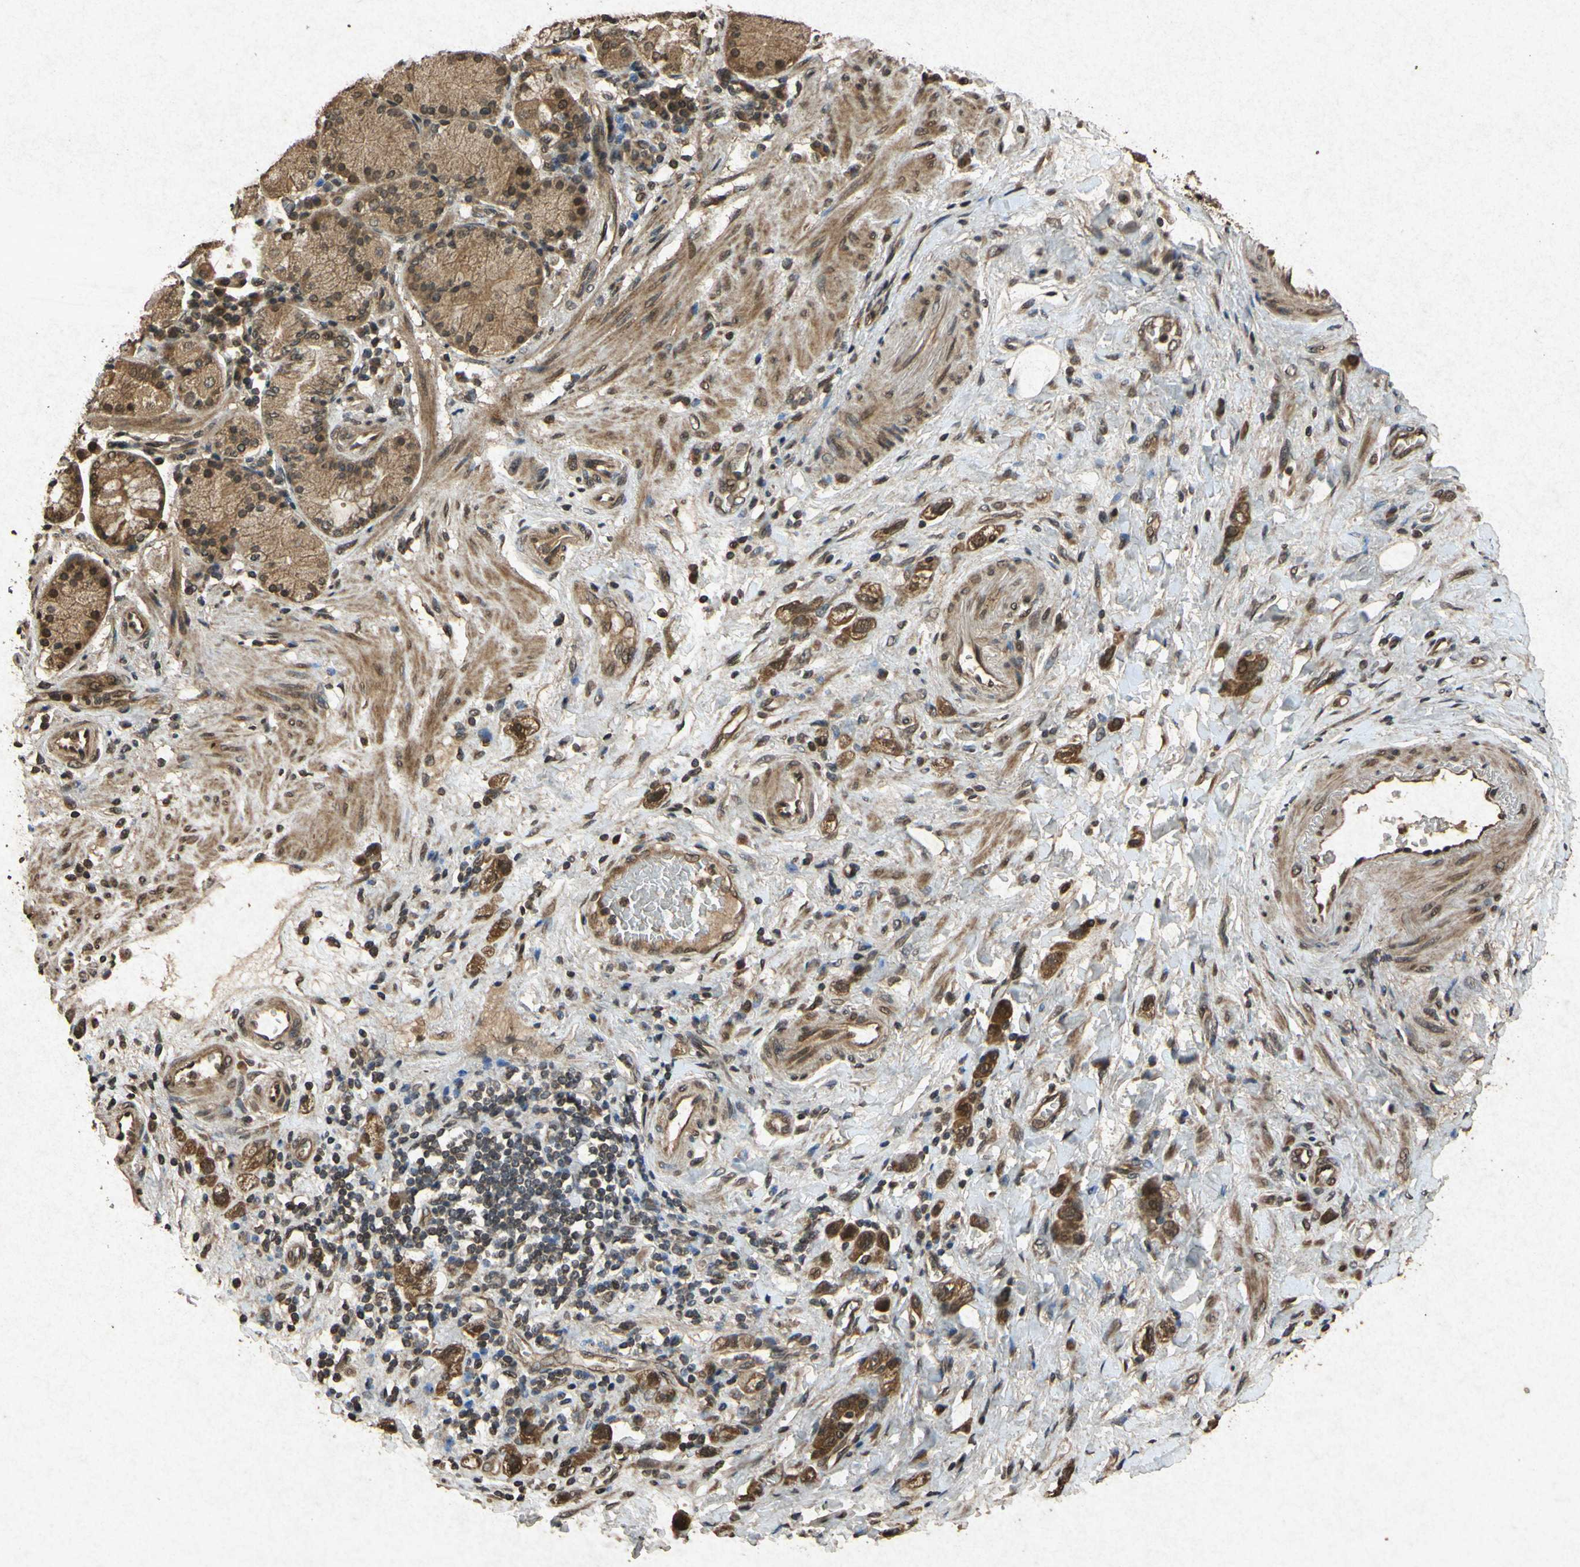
{"staining": {"intensity": "strong", "quantity": ">75%", "location": "cytoplasmic/membranous"}, "tissue": "stomach cancer", "cell_type": "Tumor cells", "image_type": "cancer", "snomed": [{"axis": "morphology", "description": "Adenocarcinoma, NOS"}, {"axis": "topography", "description": "Stomach"}], "caption": "Protein staining reveals strong cytoplasmic/membranous expression in approximately >75% of tumor cells in stomach cancer.", "gene": "ATP6V1H", "patient": {"sex": "male", "age": 82}}